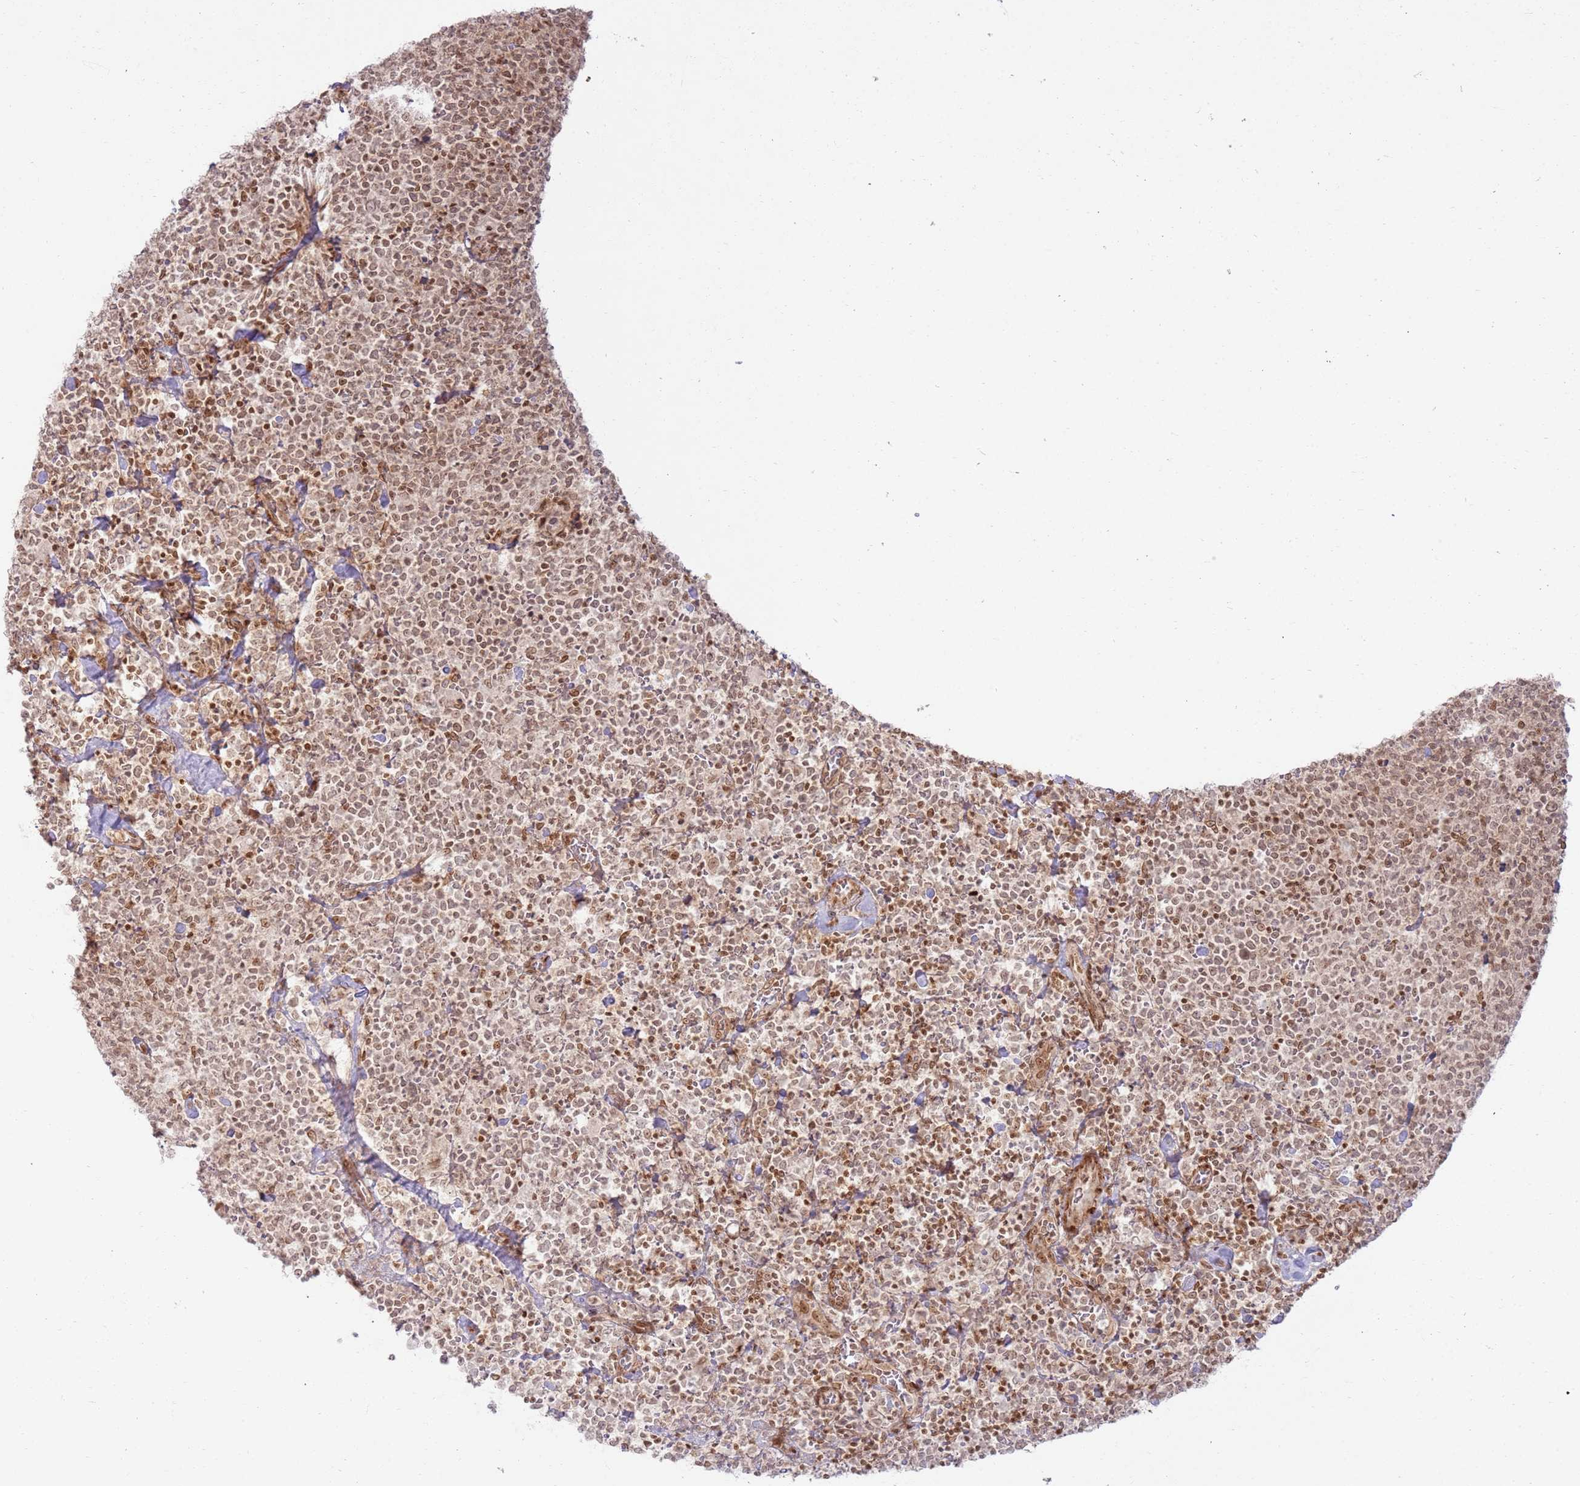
{"staining": {"intensity": "moderate", "quantity": ">75%", "location": "nuclear"}, "tissue": "lymphoma", "cell_type": "Tumor cells", "image_type": "cancer", "snomed": [{"axis": "morphology", "description": "Malignant lymphoma, non-Hodgkin's type, High grade"}, {"axis": "topography", "description": "Lymph node"}], "caption": "Immunohistochemical staining of lymphoma demonstrates moderate nuclear protein staining in approximately >75% of tumor cells.", "gene": "KLHL36", "patient": {"sex": "male", "age": 61}}